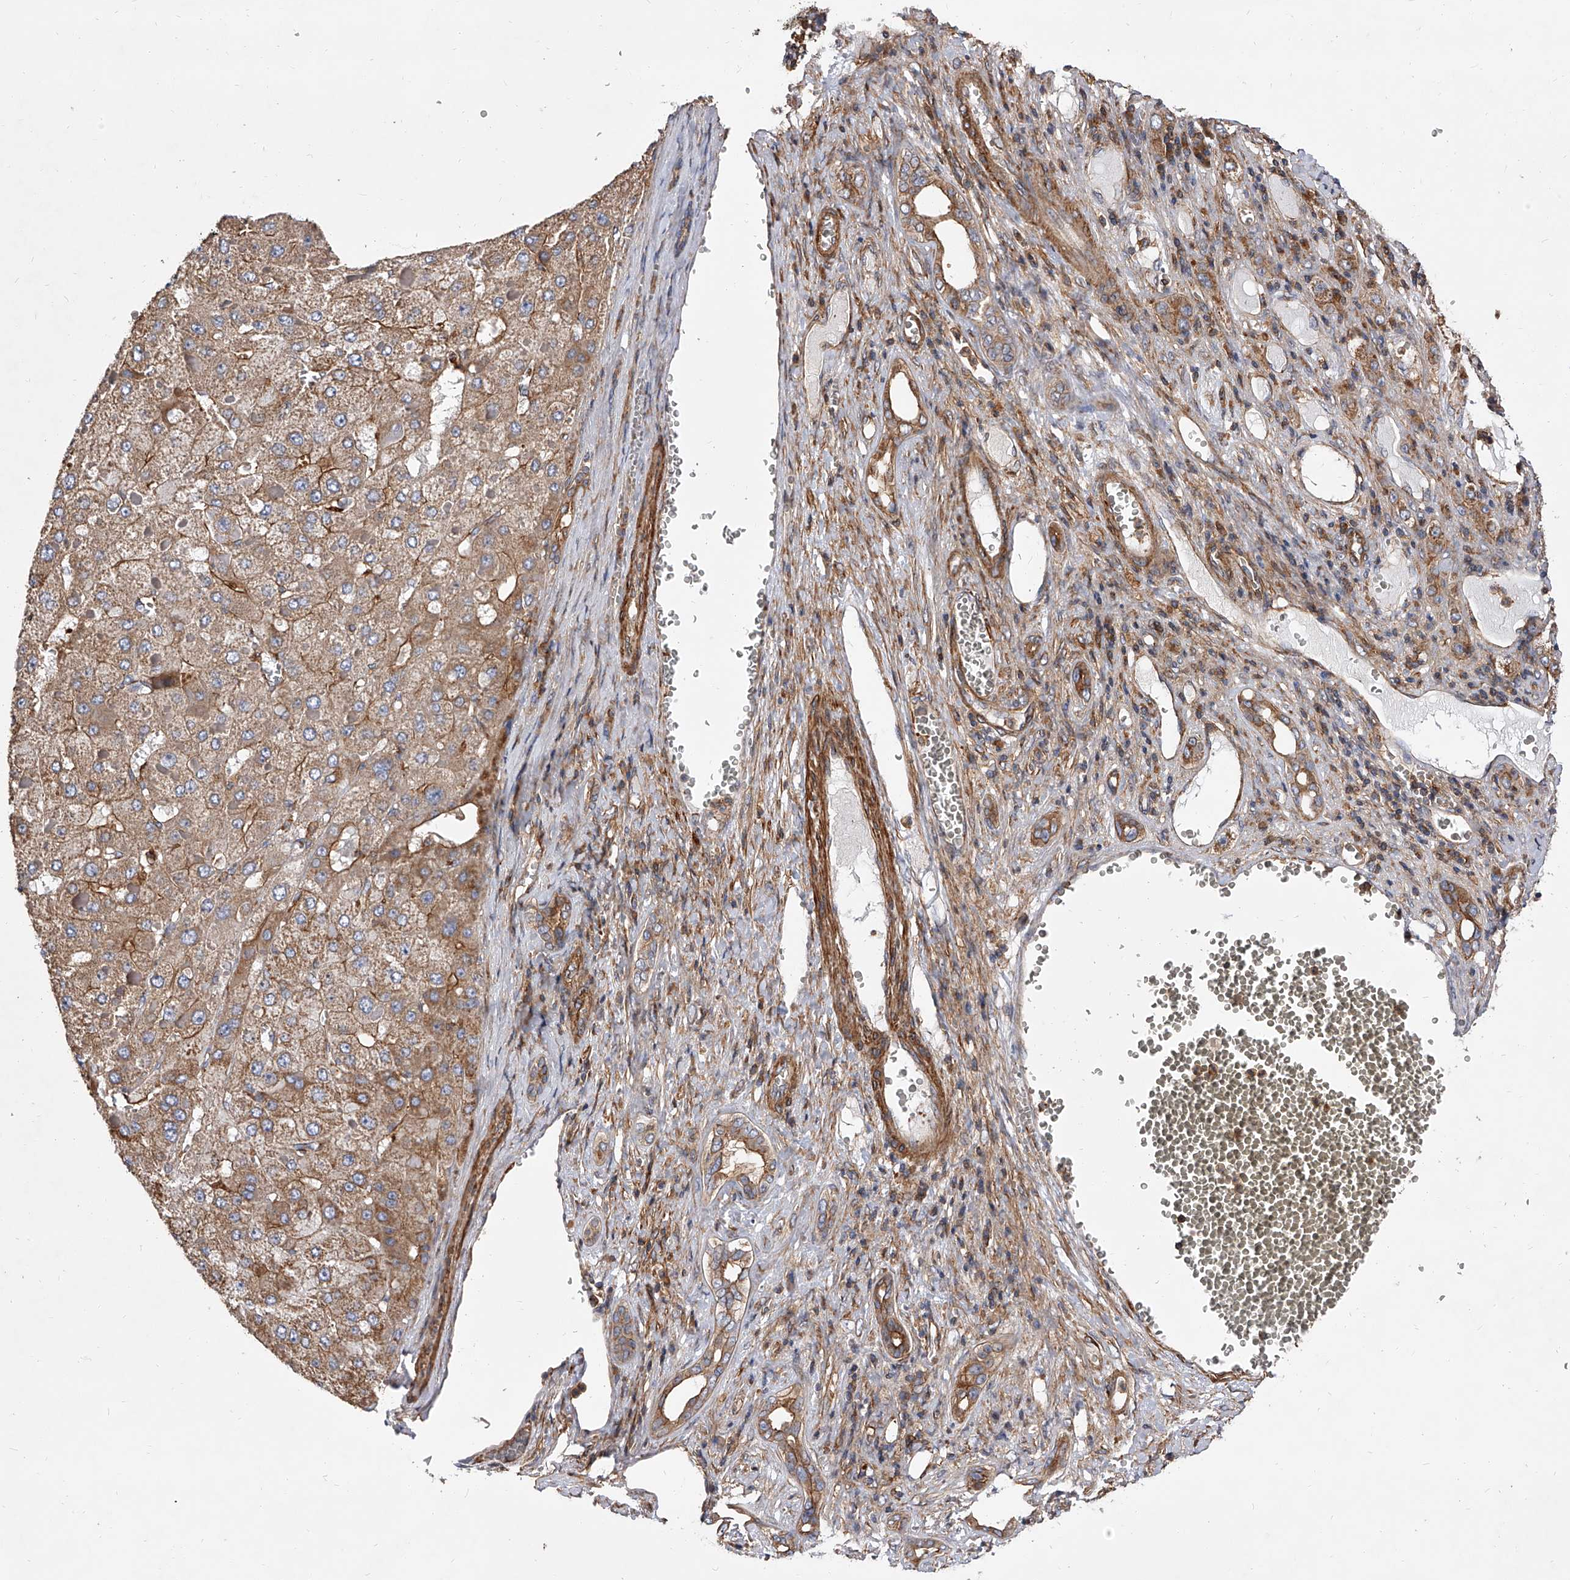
{"staining": {"intensity": "moderate", "quantity": ">75%", "location": "cytoplasmic/membranous"}, "tissue": "liver cancer", "cell_type": "Tumor cells", "image_type": "cancer", "snomed": [{"axis": "morphology", "description": "Carcinoma, Hepatocellular, NOS"}, {"axis": "topography", "description": "Liver"}], "caption": "Liver cancer tissue shows moderate cytoplasmic/membranous positivity in about >75% of tumor cells, visualized by immunohistochemistry.", "gene": "PISD", "patient": {"sex": "female", "age": 73}}